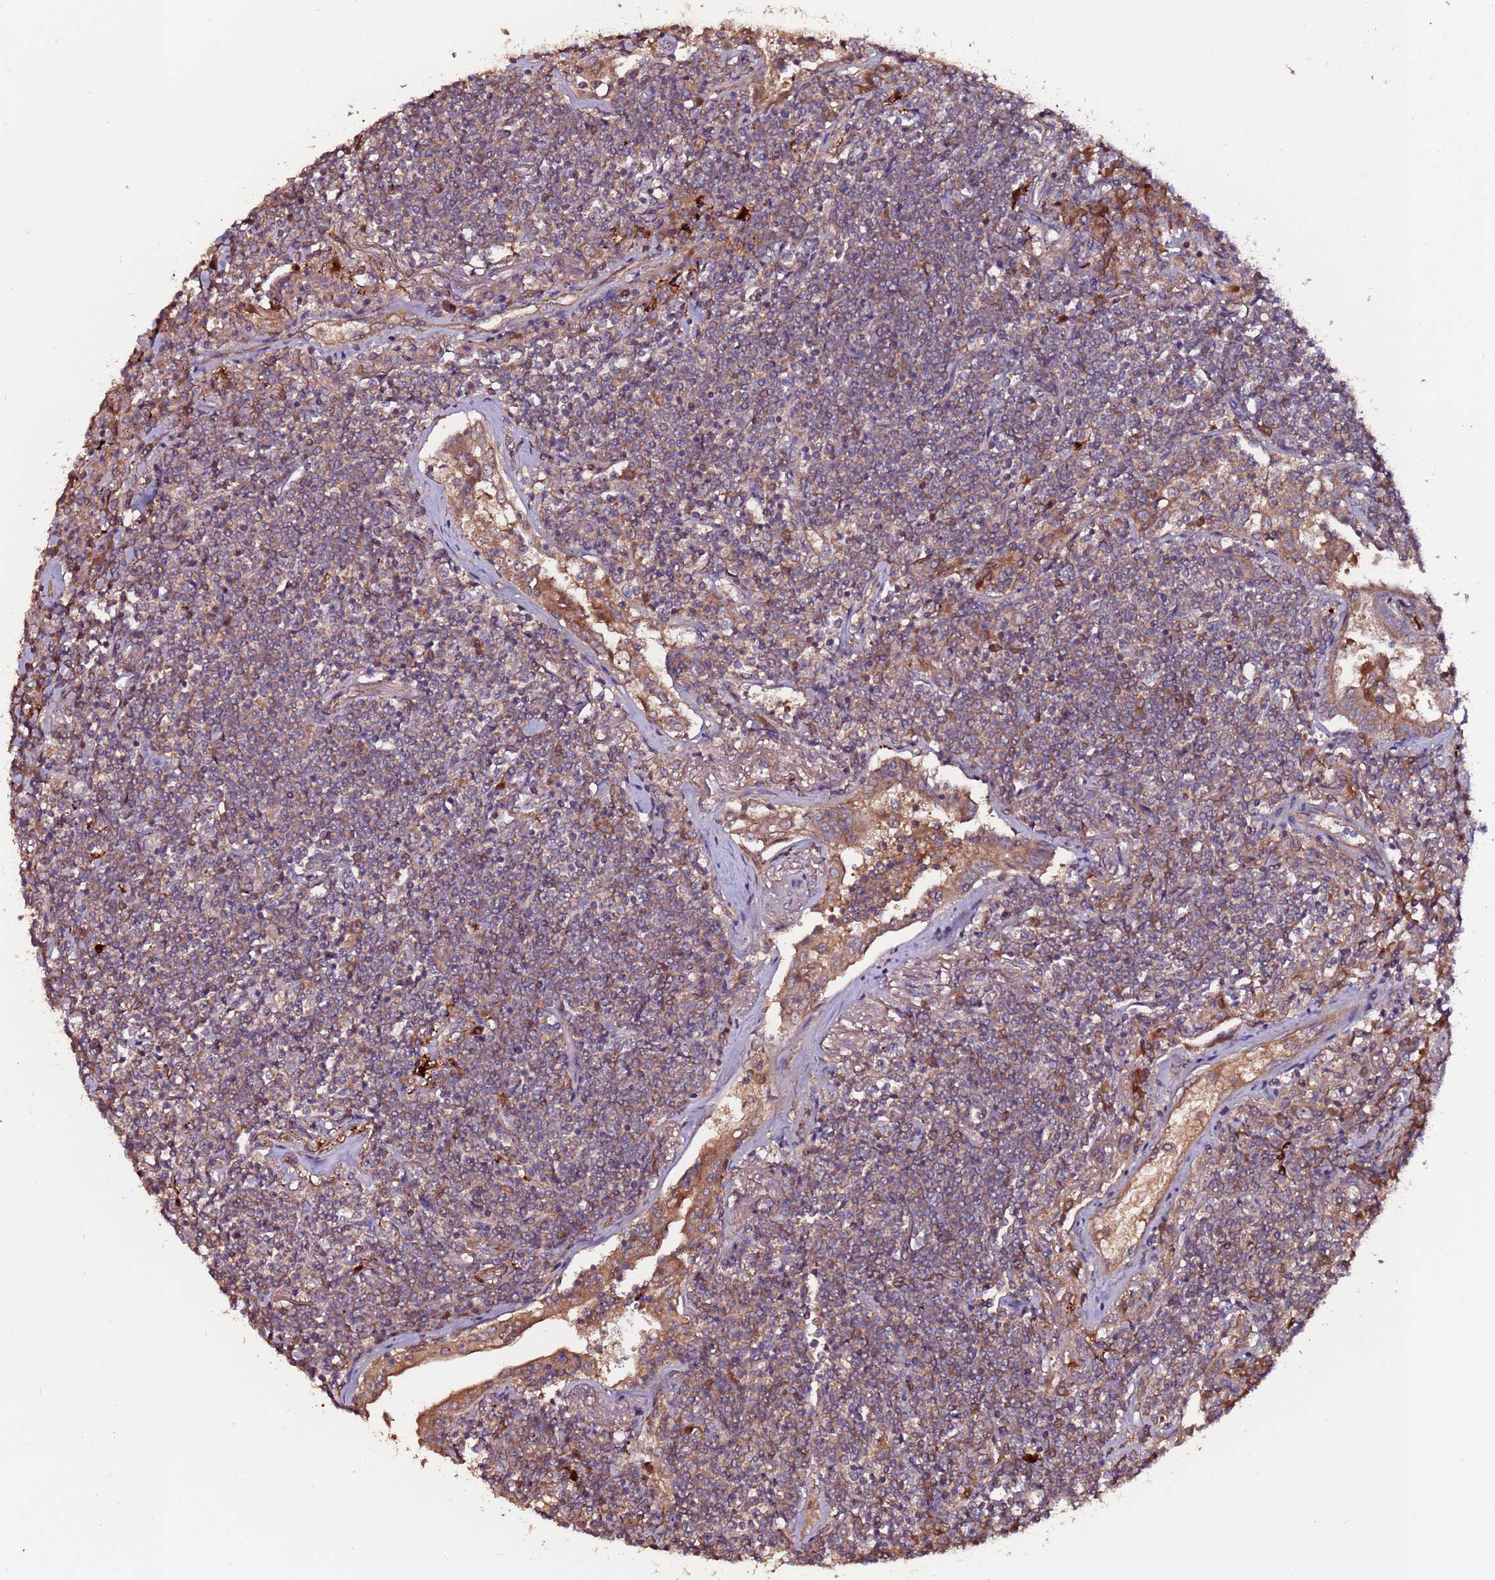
{"staining": {"intensity": "weak", "quantity": "<25%", "location": "cytoplasmic/membranous"}, "tissue": "lymphoma", "cell_type": "Tumor cells", "image_type": "cancer", "snomed": [{"axis": "morphology", "description": "Malignant lymphoma, non-Hodgkin's type, Low grade"}, {"axis": "topography", "description": "Lung"}], "caption": "This photomicrograph is of low-grade malignant lymphoma, non-Hodgkin's type stained with immunohistochemistry (IHC) to label a protein in brown with the nuclei are counter-stained blue. There is no positivity in tumor cells. (Brightfield microscopy of DAB (3,3'-diaminobenzidine) immunohistochemistry (IHC) at high magnification).", "gene": "RPS15A", "patient": {"sex": "female", "age": 71}}